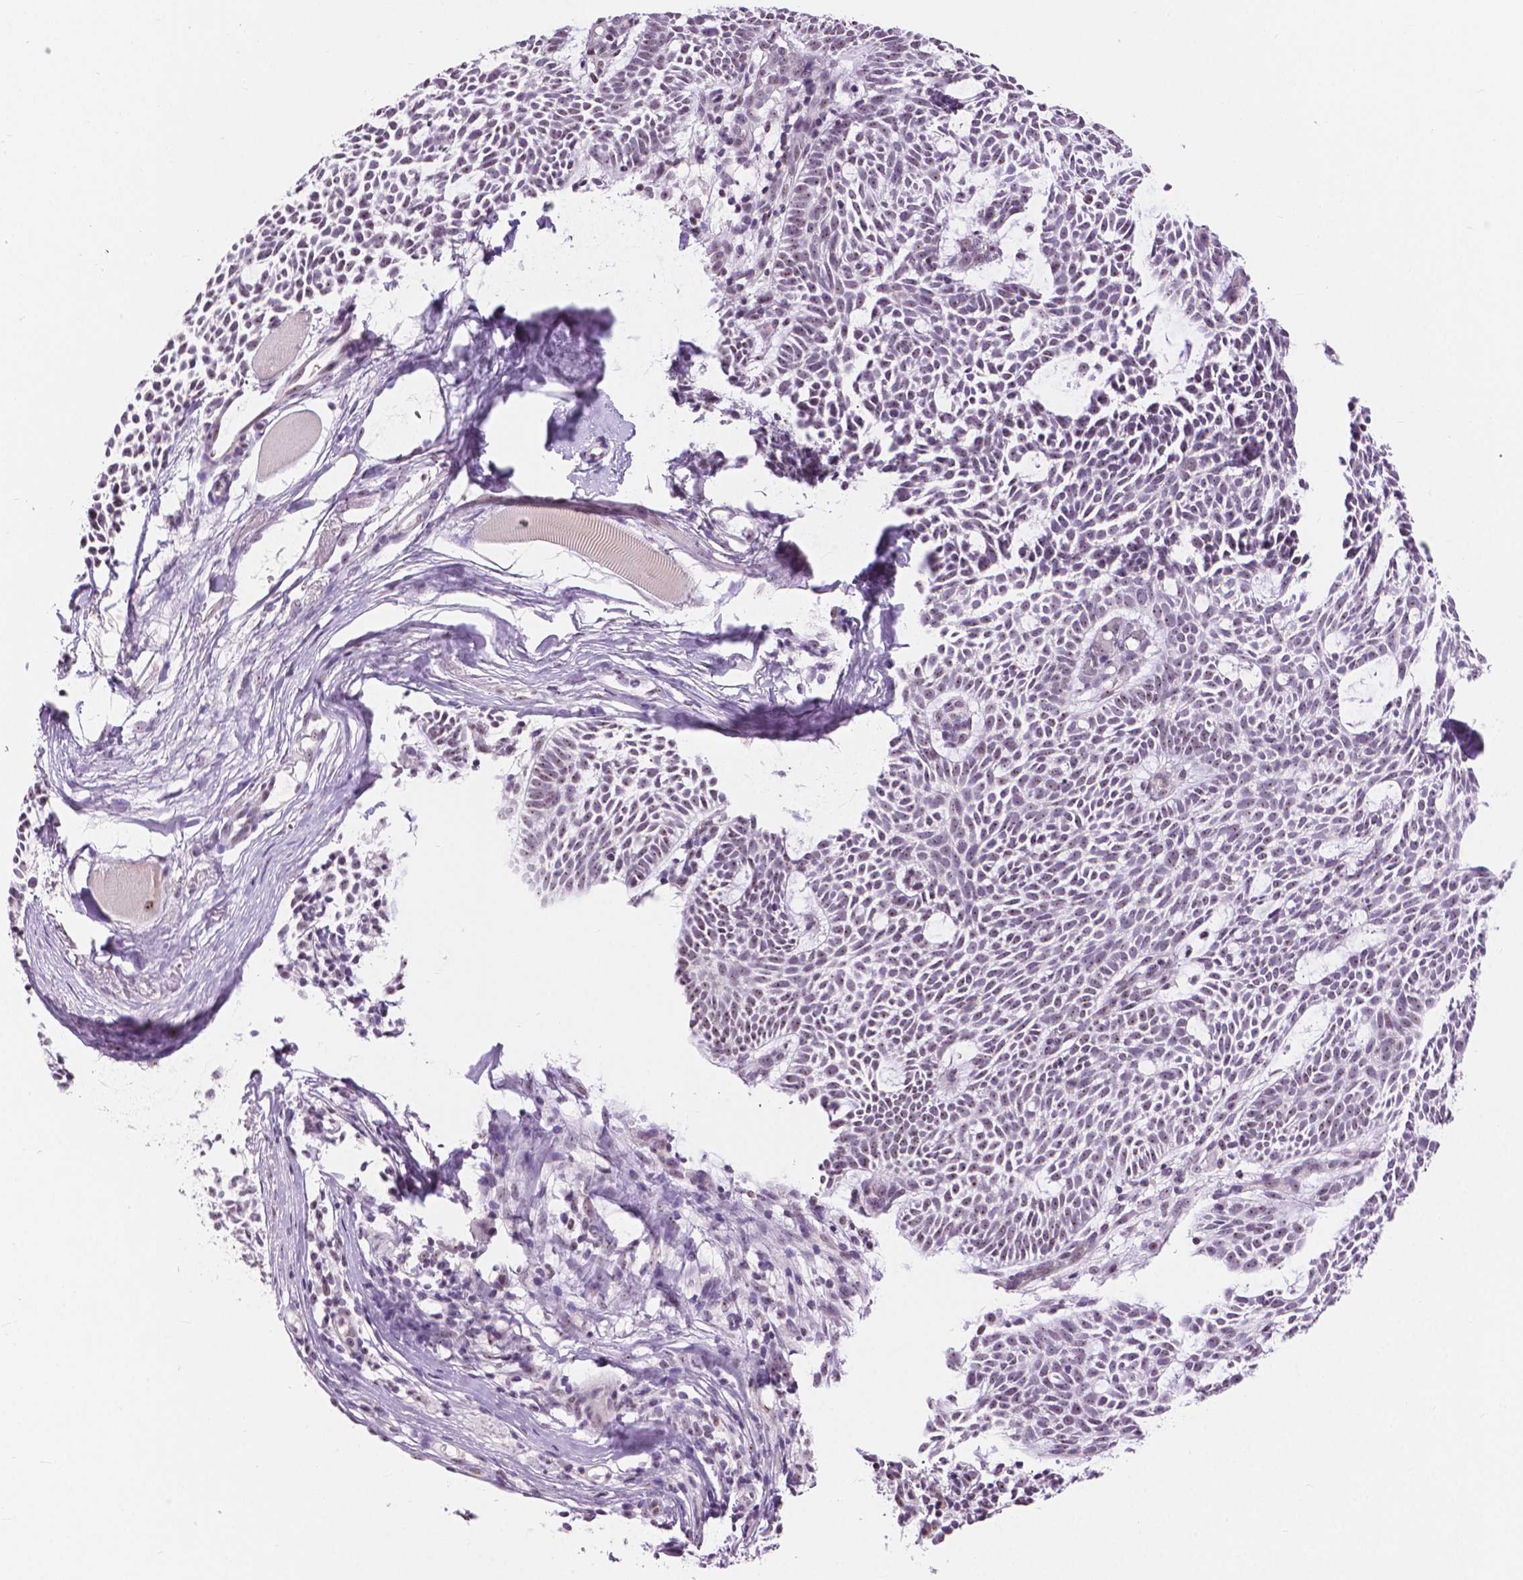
{"staining": {"intensity": "negative", "quantity": "none", "location": "none"}, "tissue": "skin cancer", "cell_type": "Tumor cells", "image_type": "cancer", "snomed": [{"axis": "morphology", "description": "Basal cell carcinoma"}, {"axis": "topography", "description": "Skin"}], "caption": "Human basal cell carcinoma (skin) stained for a protein using immunohistochemistry shows no positivity in tumor cells.", "gene": "NHP2", "patient": {"sex": "male", "age": 83}}